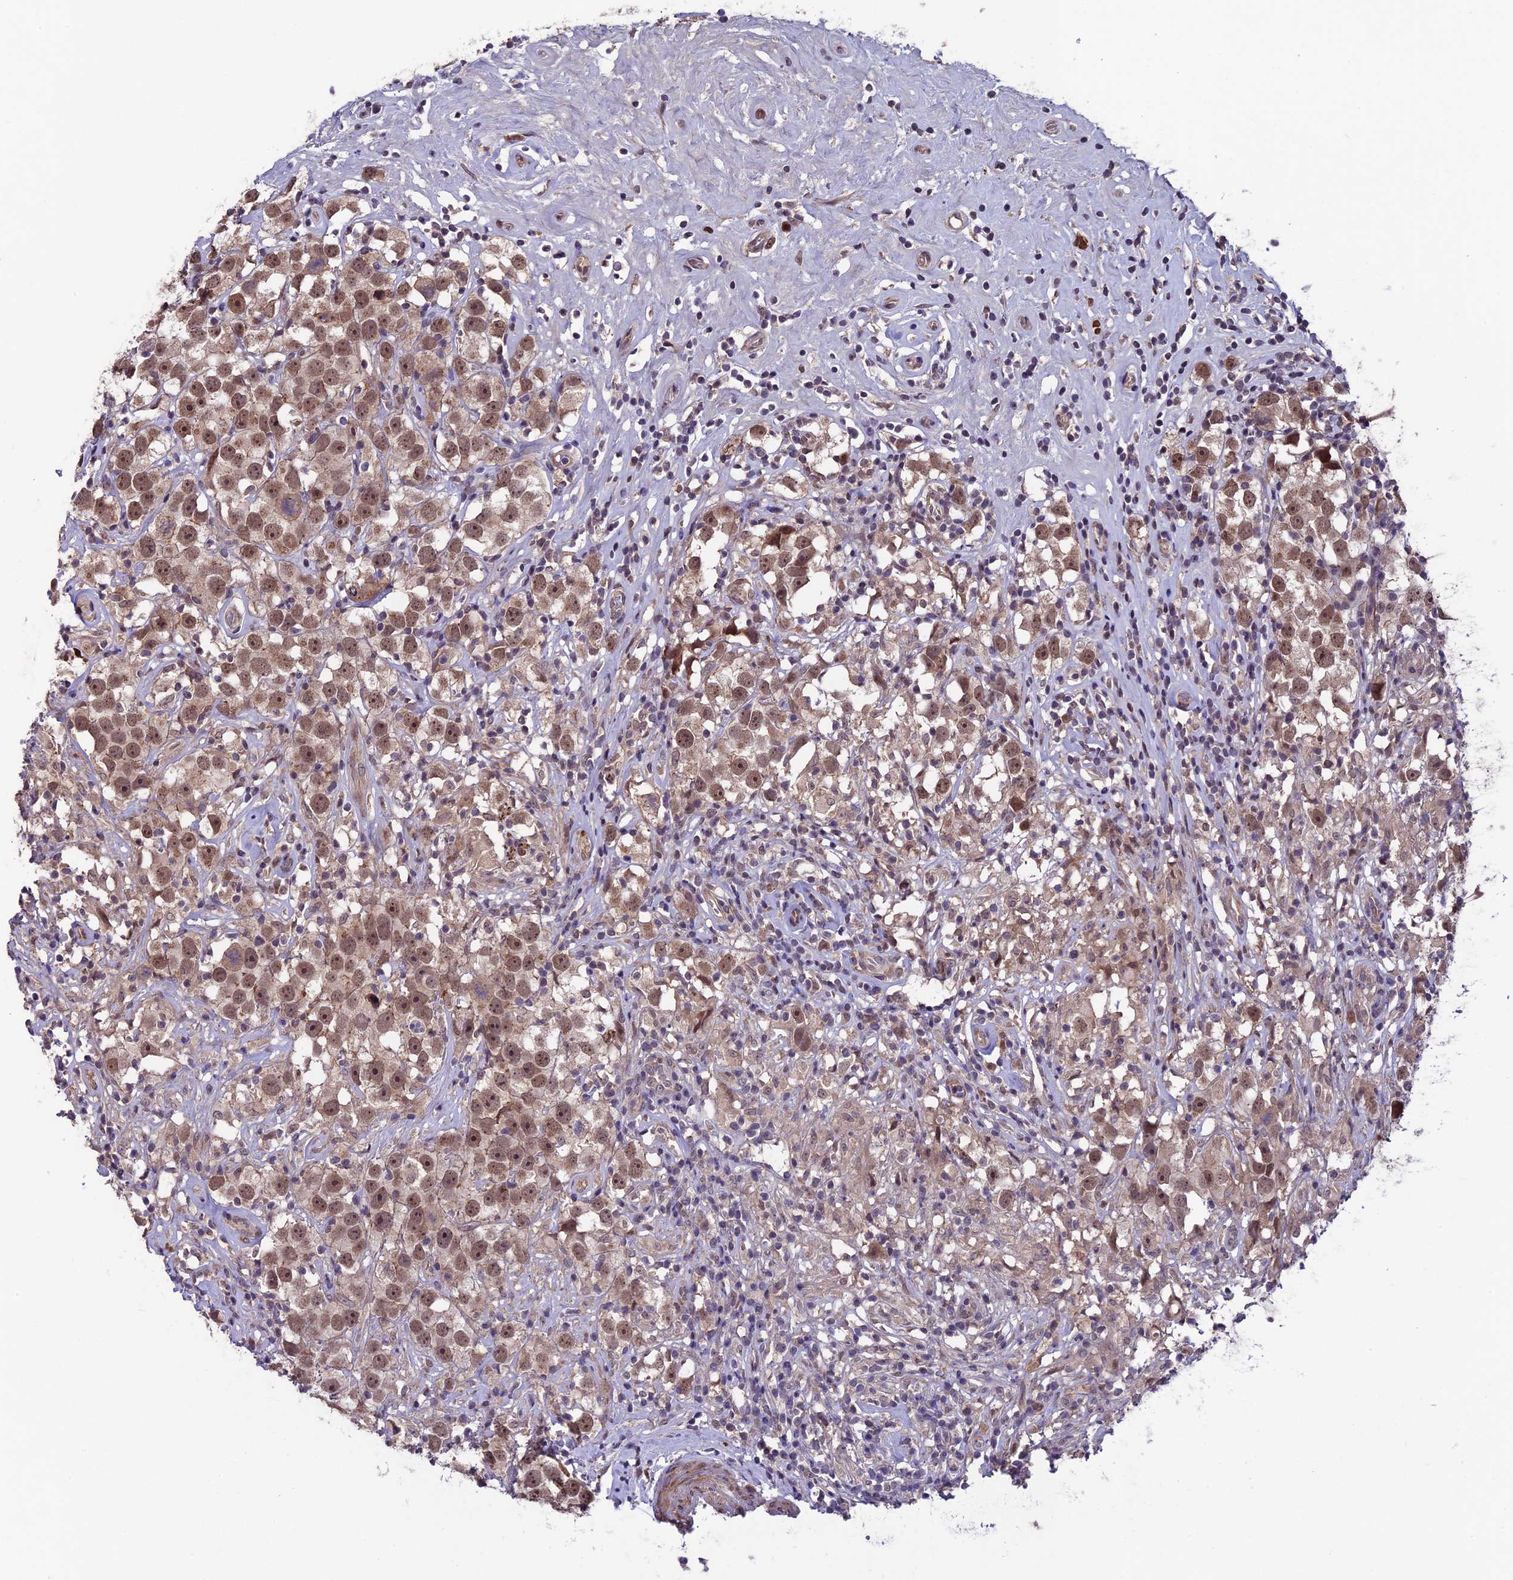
{"staining": {"intensity": "moderate", "quantity": ">75%", "location": "nuclear"}, "tissue": "testis cancer", "cell_type": "Tumor cells", "image_type": "cancer", "snomed": [{"axis": "morphology", "description": "Seminoma, NOS"}, {"axis": "topography", "description": "Testis"}], "caption": "IHC micrograph of neoplastic tissue: human seminoma (testis) stained using immunohistochemistry shows medium levels of moderate protein expression localized specifically in the nuclear of tumor cells, appearing as a nuclear brown color.", "gene": "SIPA1L3", "patient": {"sex": "male", "age": 49}}